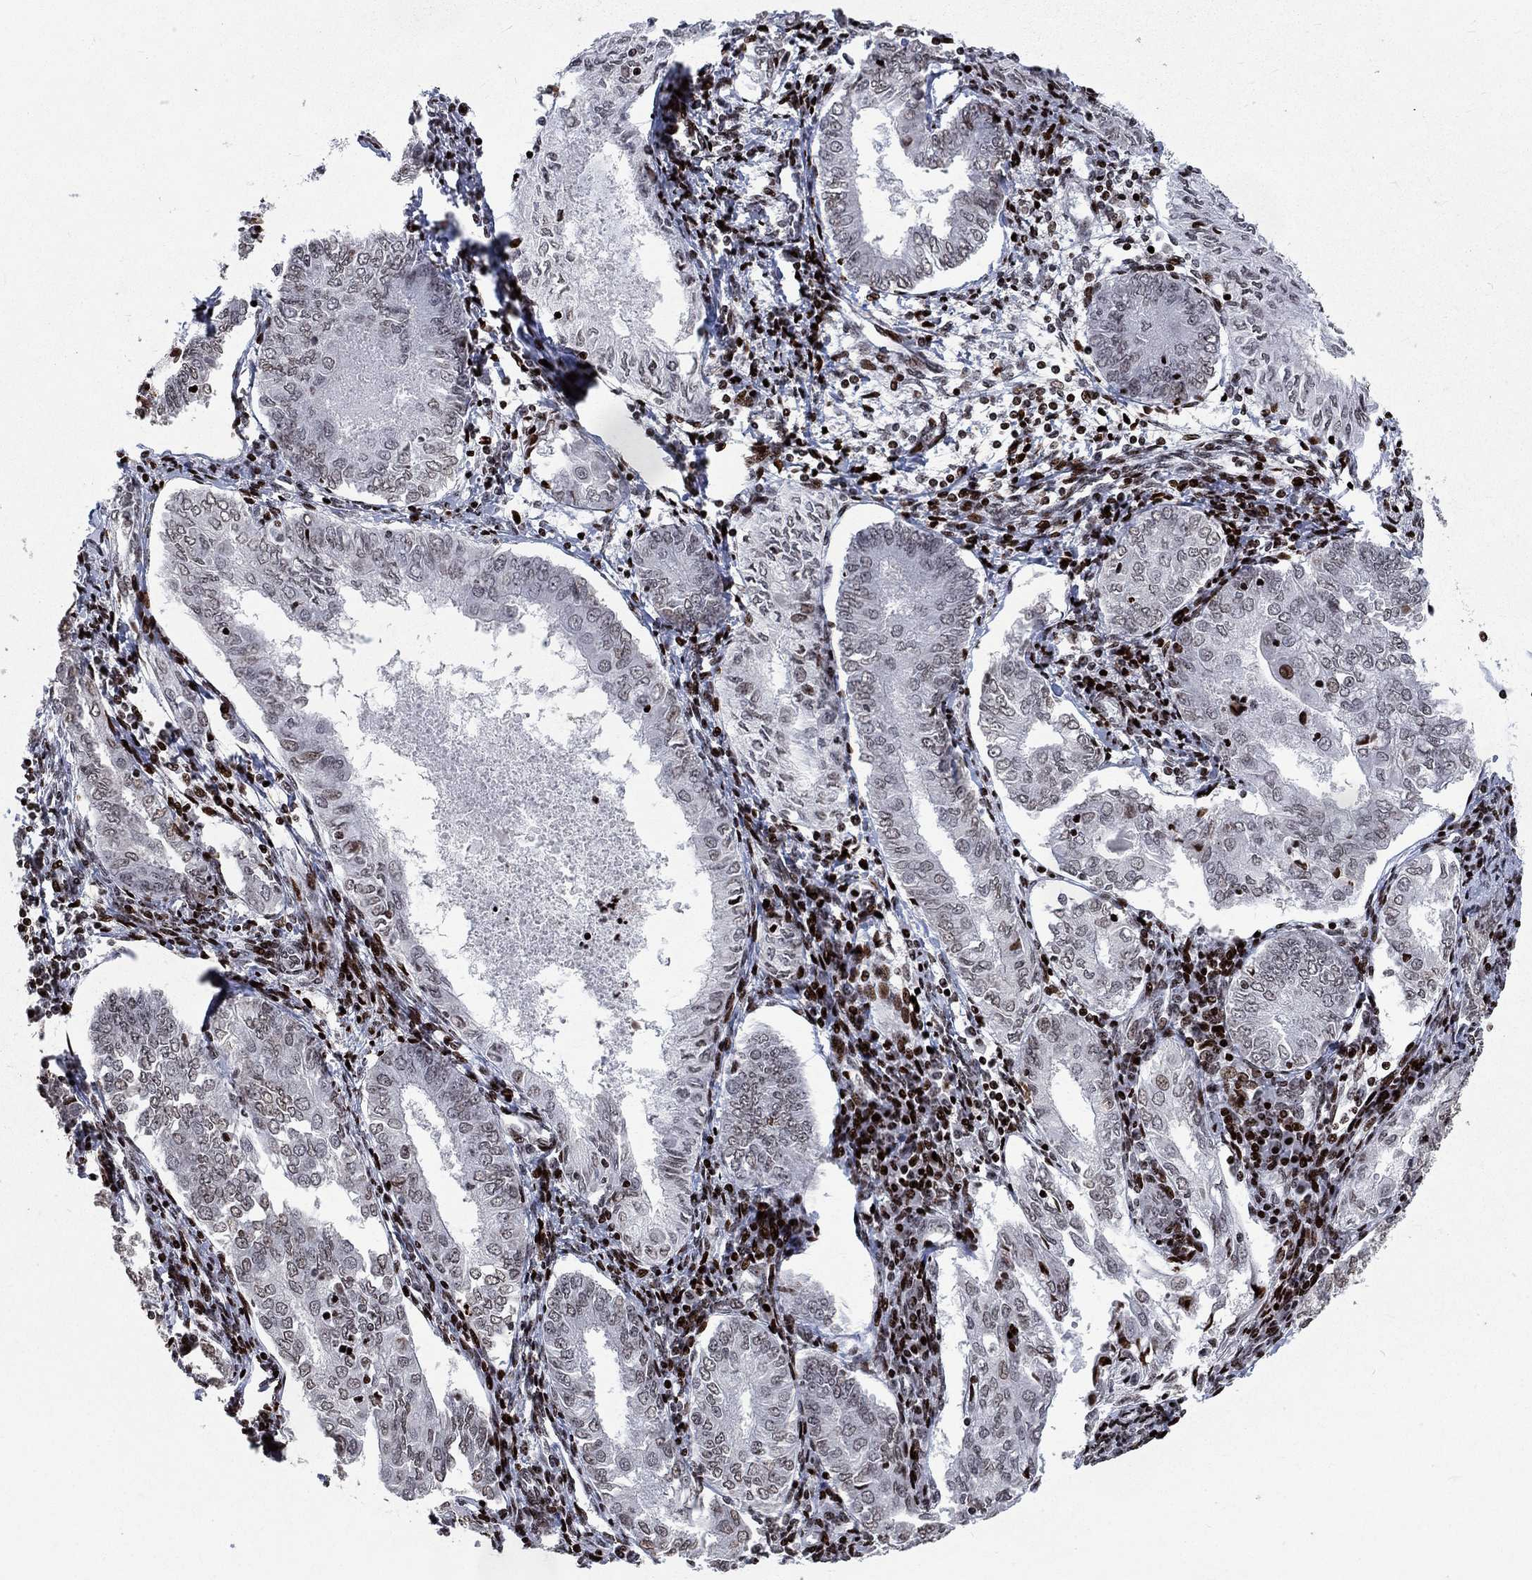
{"staining": {"intensity": "weak", "quantity": "<25%", "location": "nuclear"}, "tissue": "endometrial cancer", "cell_type": "Tumor cells", "image_type": "cancer", "snomed": [{"axis": "morphology", "description": "Adenocarcinoma, NOS"}, {"axis": "topography", "description": "Endometrium"}], "caption": "A photomicrograph of human adenocarcinoma (endometrial) is negative for staining in tumor cells.", "gene": "SRSF3", "patient": {"sex": "female", "age": 68}}